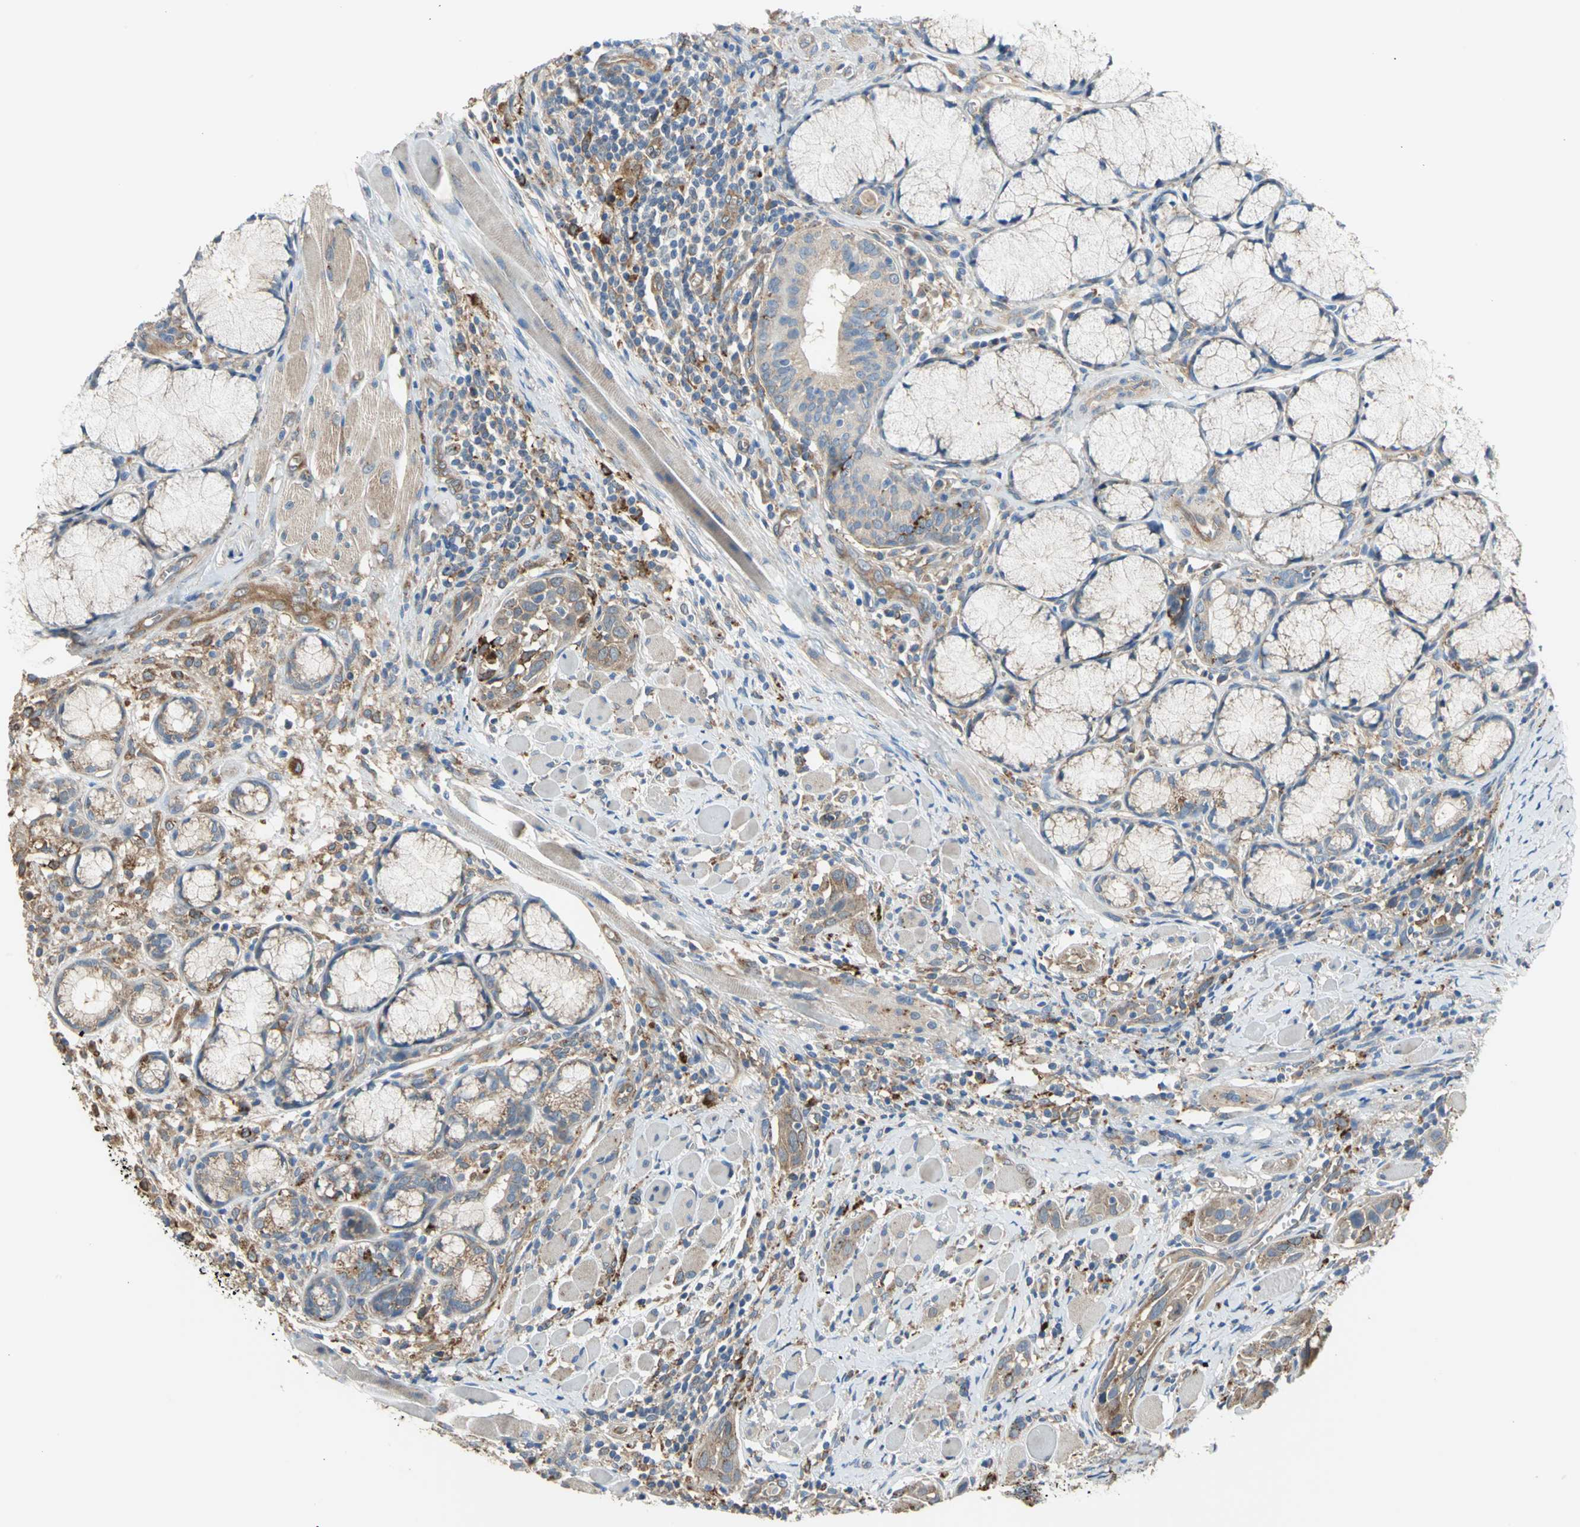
{"staining": {"intensity": "weak", "quantity": "25%-75%", "location": "cytoplasmic/membranous"}, "tissue": "head and neck cancer", "cell_type": "Tumor cells", "image_type": "cancer", "snomed": [{"axis": "morphology", "description": "Squamous cell carcinoma, NOS"}, {"axis": "topography", "description": "Oral tissue"}, {"axis": "topography", "description": "Head-Neck"}], "caption": "This histopathology image displays IHC staining of human head and neck cancer, with low weak cytoplasmic/membranous expression in about 25%-75% of tumor cells.", "gene": "DIAPH2", "patient": {"sex": "female", "age": 50}}